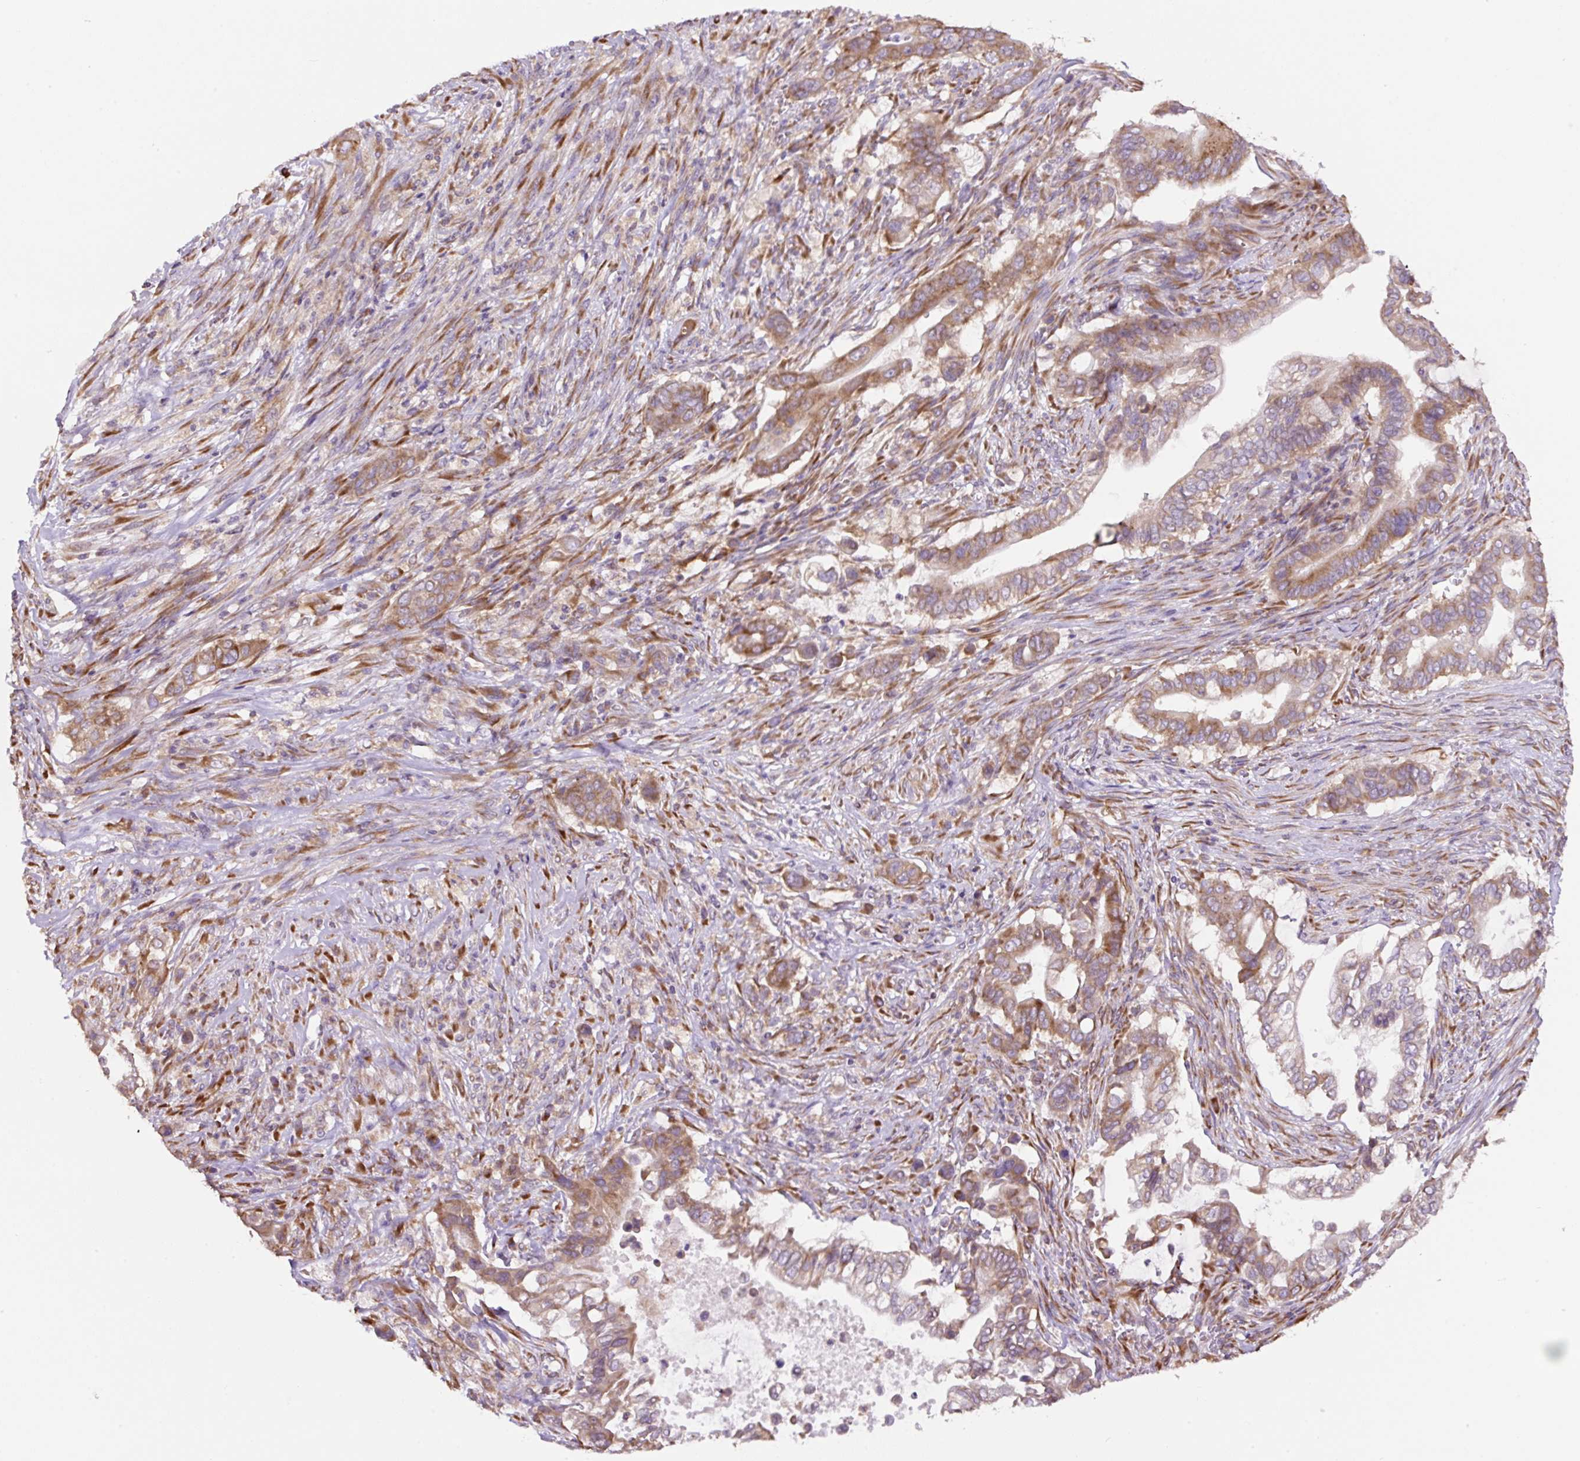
{"staining": {"intensity": "moderate", "quantity": ">75%", "location": "cytoplasmic/membranous"}, "tissue": "pancreatic cancer", "cell_type": "Tumor cells", "image_type": "cancer", "snomed": [{"axis": "morphology", "description": "Adenocarcinoma, NOS"}, {"axis": "topography", "description": "Pancreas"}], "caption": "Tumor cells display moderate cytoplasmic/membranous staining in about >75% of cells in adenocarcinoma (pancreatic).", "gene": "RPS23", "patient": {"sex": "male", "age": 68}}